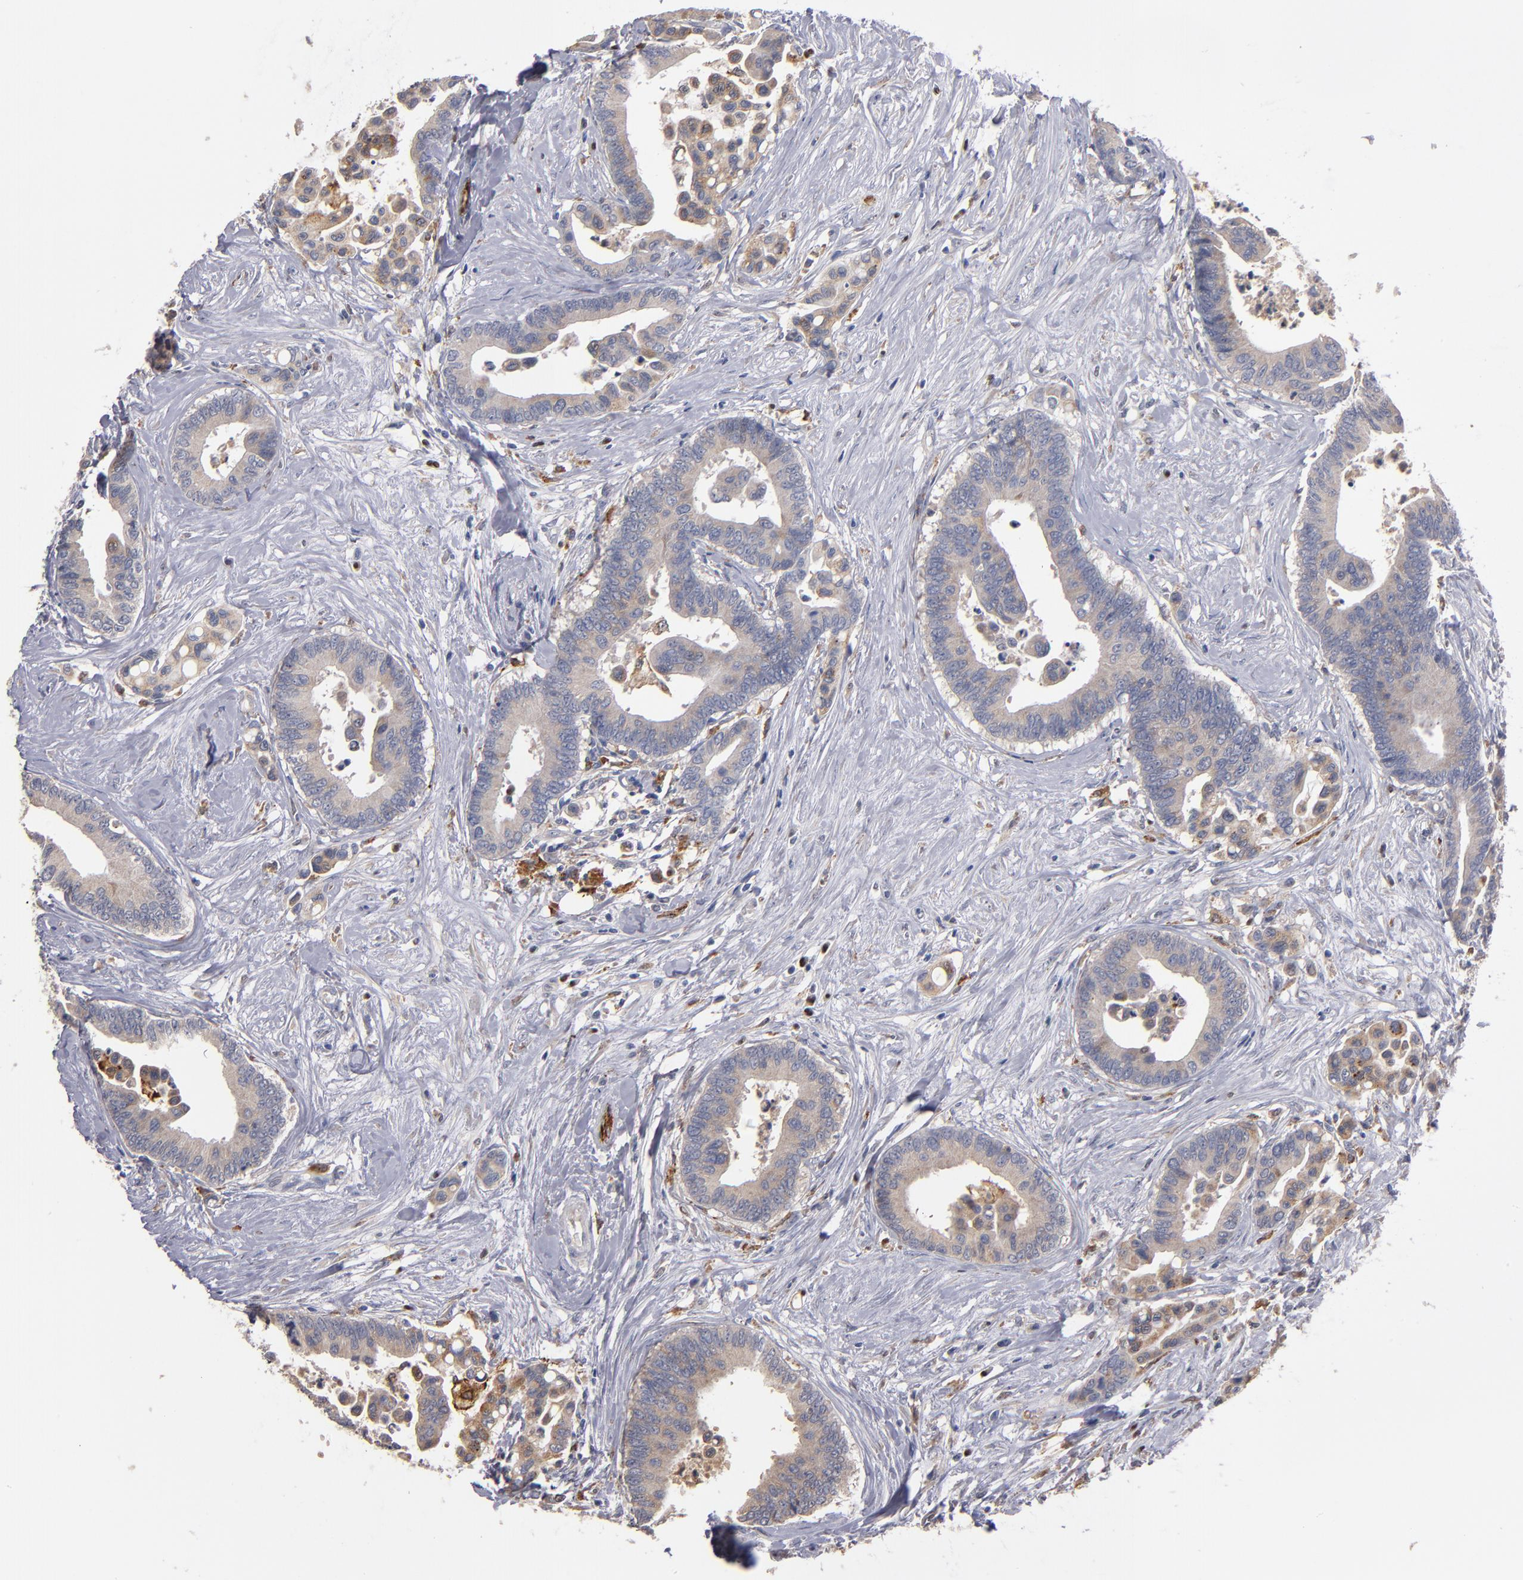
{"staining": {"intensity": "weak", "quantity": ">75%", "location": "cytoplasmic/membranous"}, "tissue": "colorectal cancer", "cell_type": "Tumor cells", "image_type": "cancer", "snomed": [{"axis": "morphology", "description": "Adenocarcinoma, NOS"}, {"axis": "topography", "description": "Colon"}], "caption": "Immunohistochemical staining of colorectal adenocarcinoma exhibits low levels of weak cytoplasmic/membranous protein positivity in about >75% of tumor cells.", "gene": "SELP", "patient": {"sex": "male", "age": 82}}